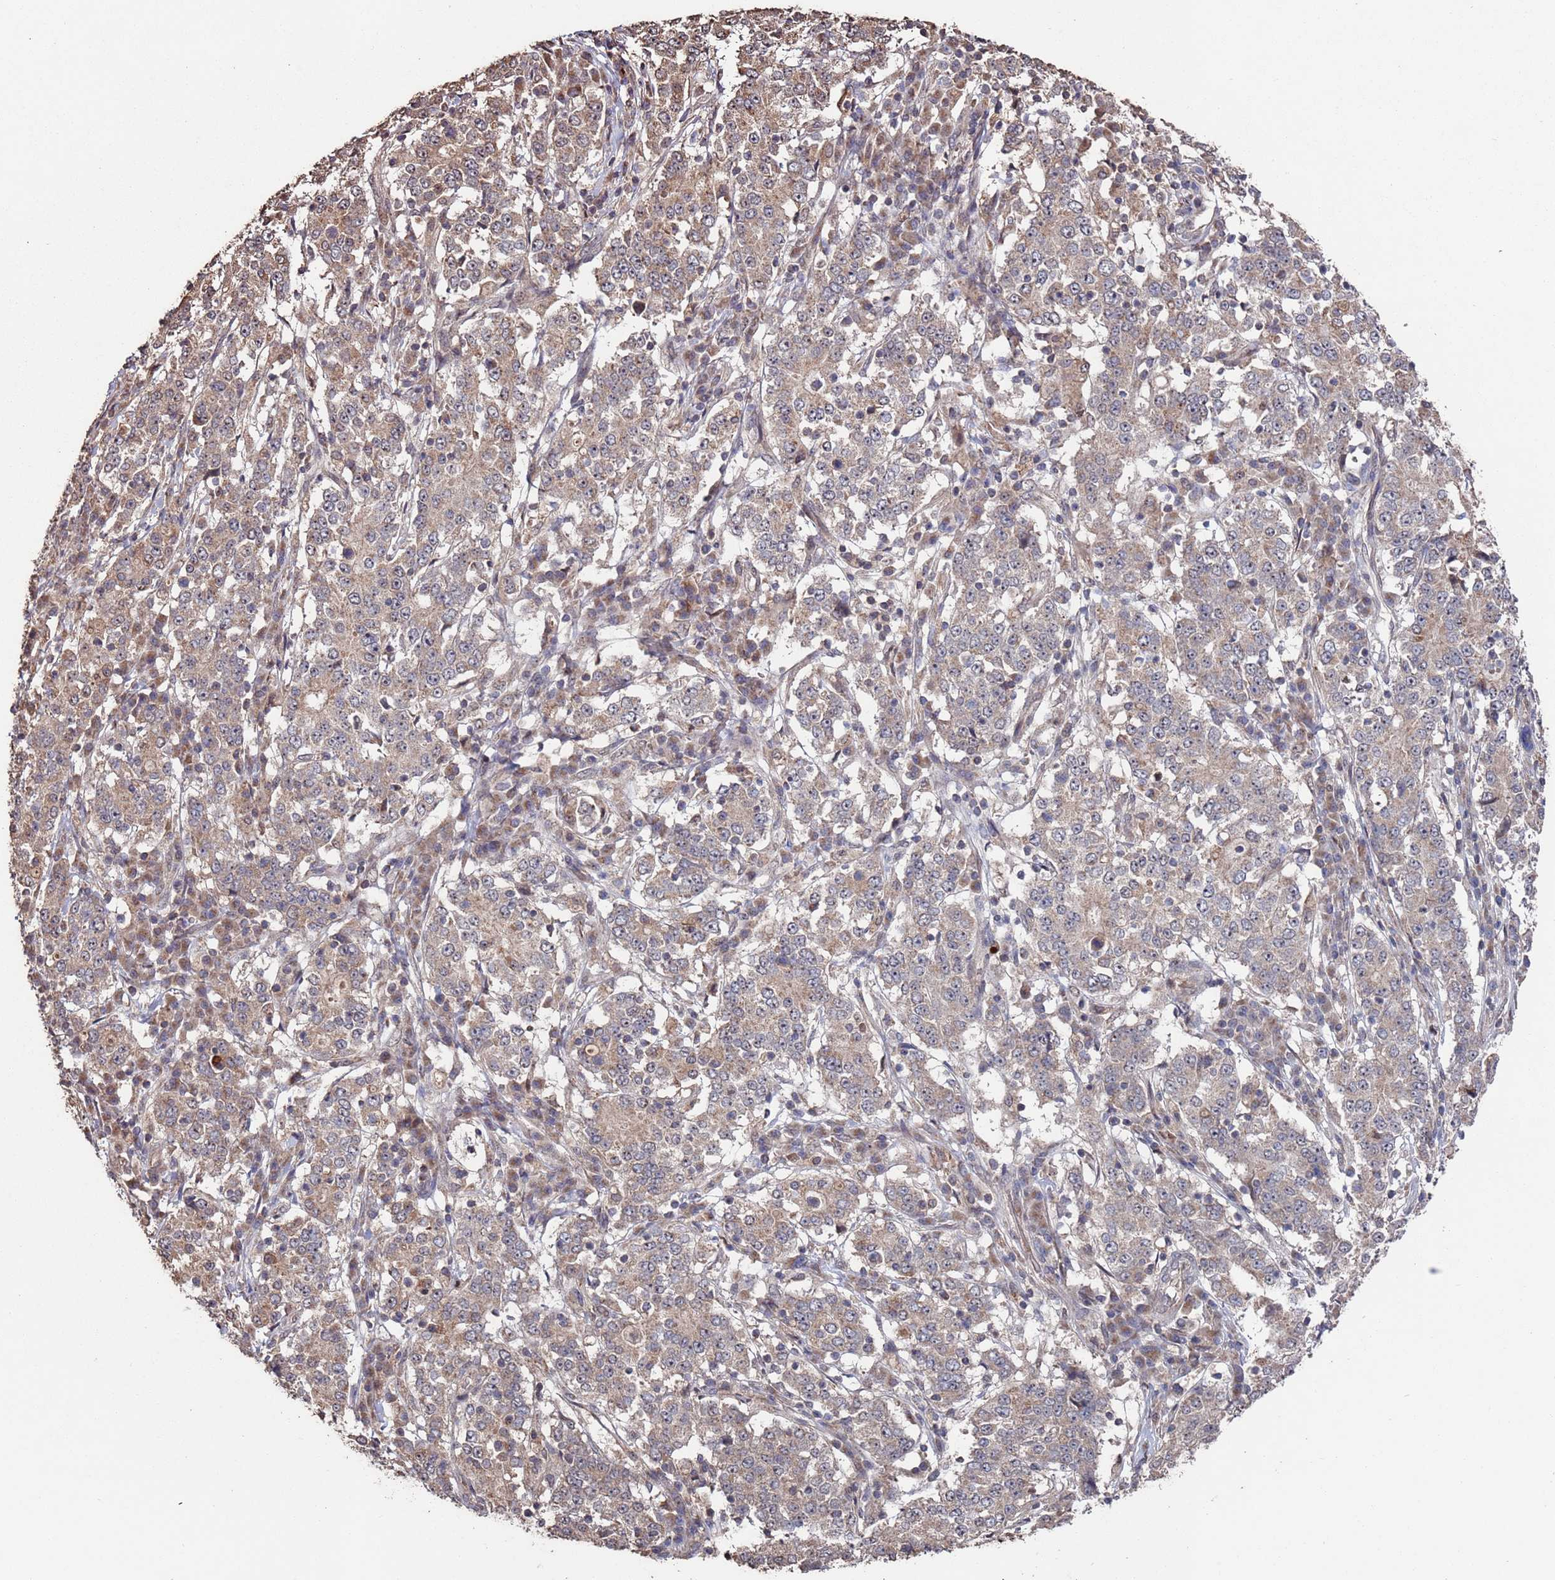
{"staining": {"intensity": "weak", "quantity": "25%-75%", "location": "cytoplasmic/membranous"}, "tissue": "stomach cancer", "cell_type": "Tumor cells", "image_type": "cancer", "snomed": [{"axis": "morphology", "description": "Adenocarcinoma, NOS"}, {"axis": "topography", "description": "Stomach"}], "caption": "IHC (DAB) staining of adenocarcinoma (stomach) demonstrates weak cytoplasmic/membranous protein positivity in approximately 25%-75% of tumor cells. The staining was performed using DAB to visualize the protein expression in brown, while the nuclei were stained in blue with hematoxylin (Magnification: 20x).", "gene": "PRR7", "patient": {"sex": "male", "age": 59}}